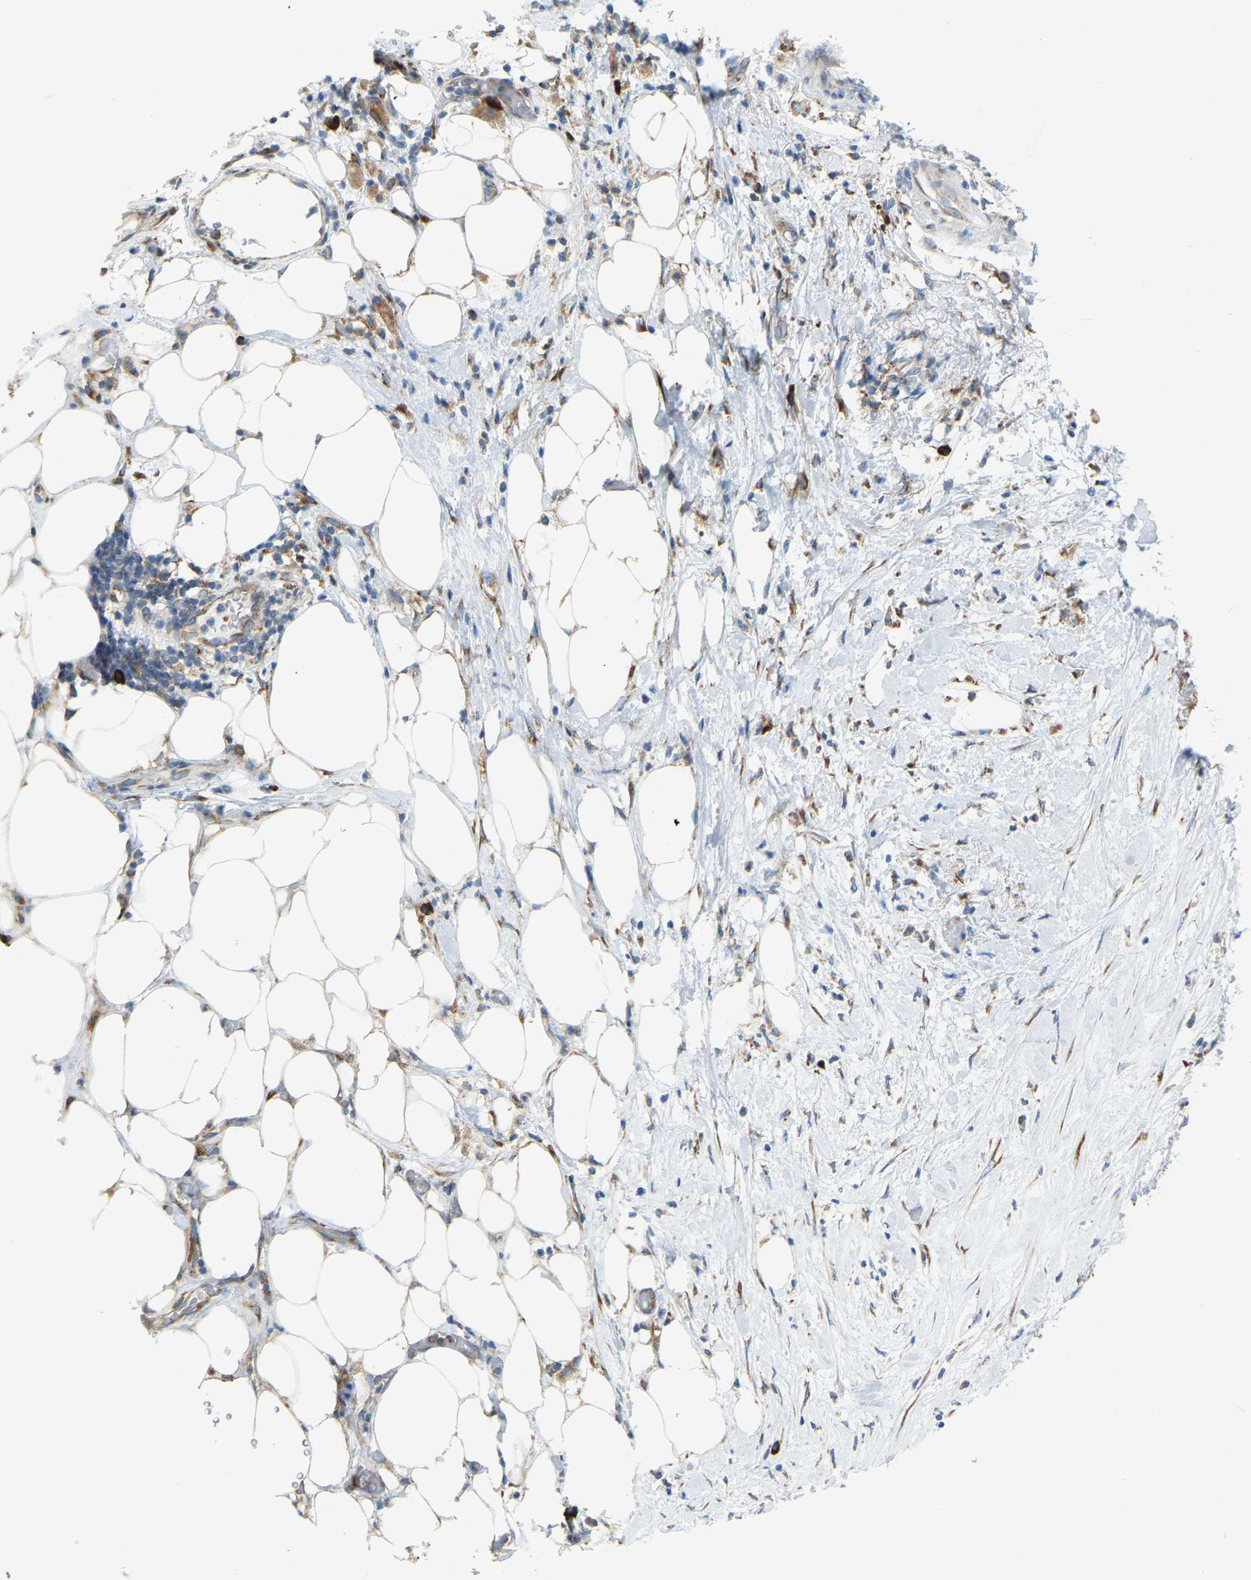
{"staining": {"intensity": "moderate", "quantity": ">75%", "location": "cytoplasmic/membranous"}, "tissue": "pancreatic cancer", "cell_type": "Tumor cells", "image_type": "cancer", "snomed": [{"axis": "morphology", "description": "Normal tissue, NOS"}, {"axis": "morphology", "description": "Adenocarcinoma, NOS"}, {"axis": "topography", "description": "Pancreas"}, {"axis": "topography", "description": "Duodenum"}], "caption": "Immunohistochemistry of adenocarcinoma (pancreatic) displays medium levels of moderate cytoplasmic/membranous positivity in about >75% of tumor cells. (Stains: DAB in brown, nuclei in blue, Microscopy: brightfield microscopy at high magnification).", "gene": "SND1", "patient": {"sex": "female", "age": 60}}